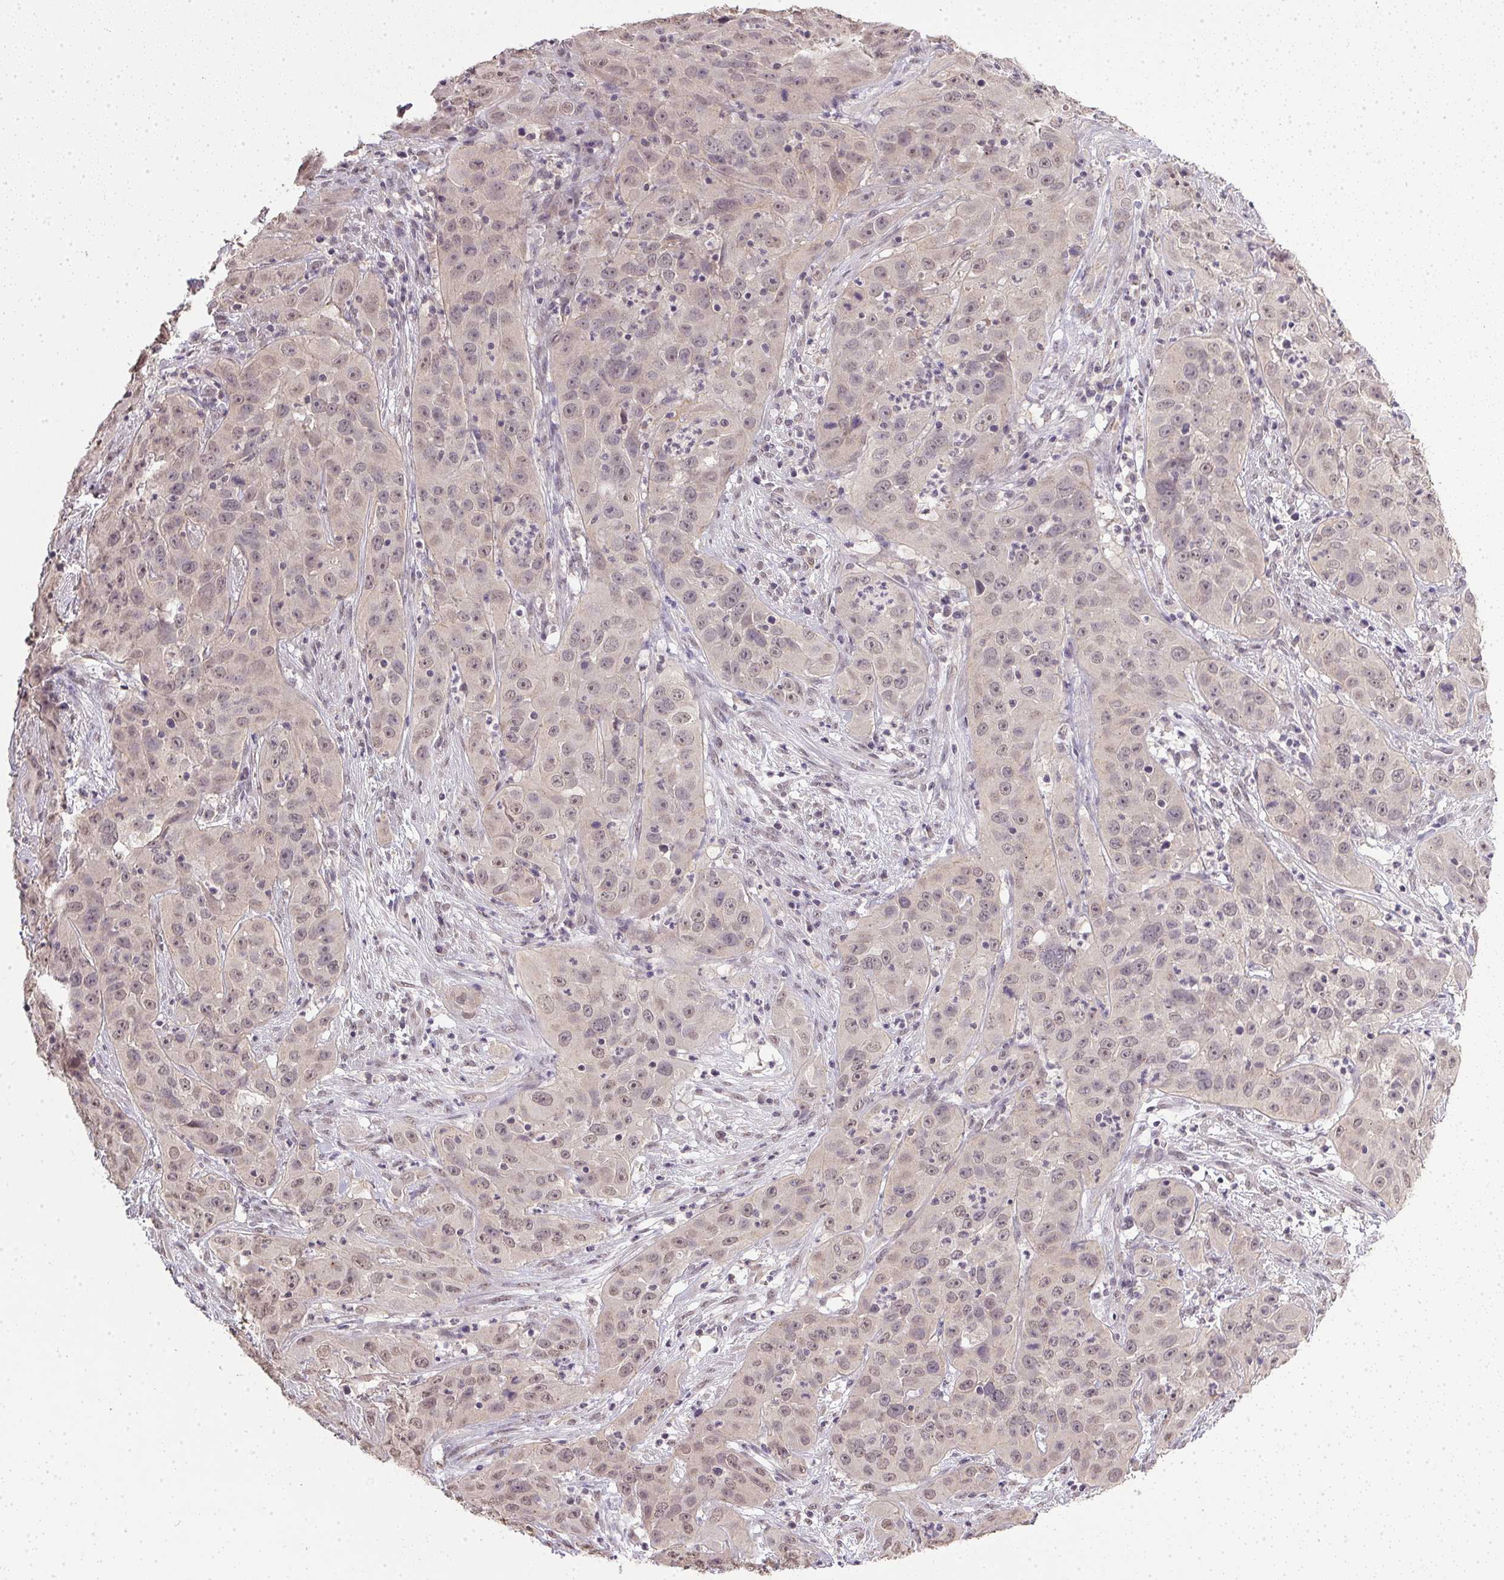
{"staining": {"intensity": "weak", "quantity": "<25%", "location": "nuclear"}, "tissue": "cervical cancer", "cell_type": "Tumor cells", "image_type": "cancer", "snomed": [{"axis": "morphology", "description": "Squamous cell carcinoma, NOS"}, {"axis": "topography", "description": "Cervix"}], "caption": "An immunohistochemistry (IHC) photomicrograph of cervical cancer is shown. There is no staining in tumor cells of cervical cancer.", "gene": "PPP4R4", "patient": {"sex": "female", "age": 32}}